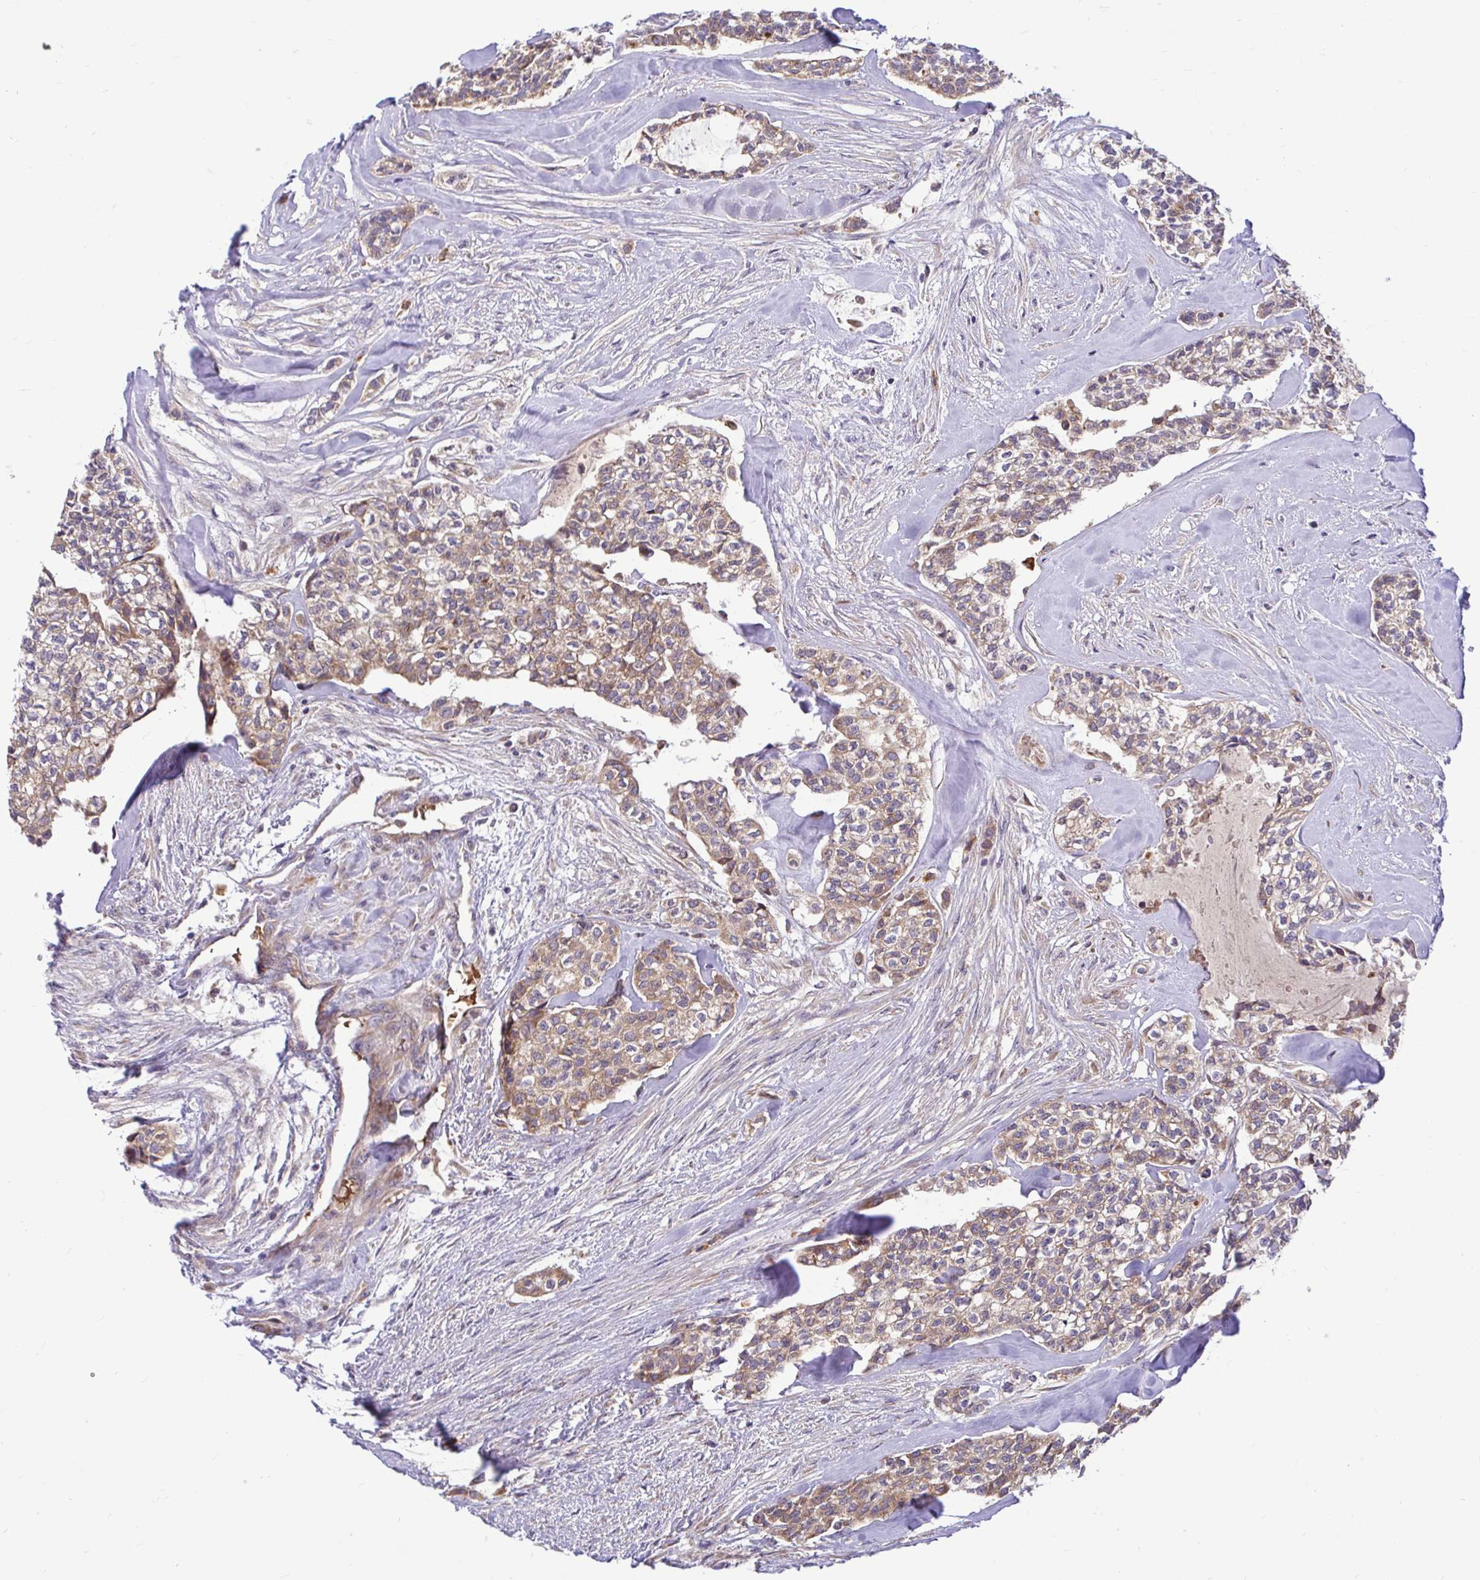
{"staining": {"intensity": "moderate", "quantity": ">75%", "location": "cytoplasmic/membranous"}, "tissue": "head and neck cancer", "cell_type": "Tumor cells", "image_type": "cancer", "snomed": [{"axis": "morphology", "description": "Adenocarcinoma, NOS"}, {"axis": "topography", "description": "Head-Neck"}], "caption": "Head and neck adenocarcinoma stained with a brown dye reveals moderate cytoplasmic/membranous positive expression in approximately >75% of tumor cells.", "gene": "VTI1B", "patient": {"sex": "male", "age": 81}}